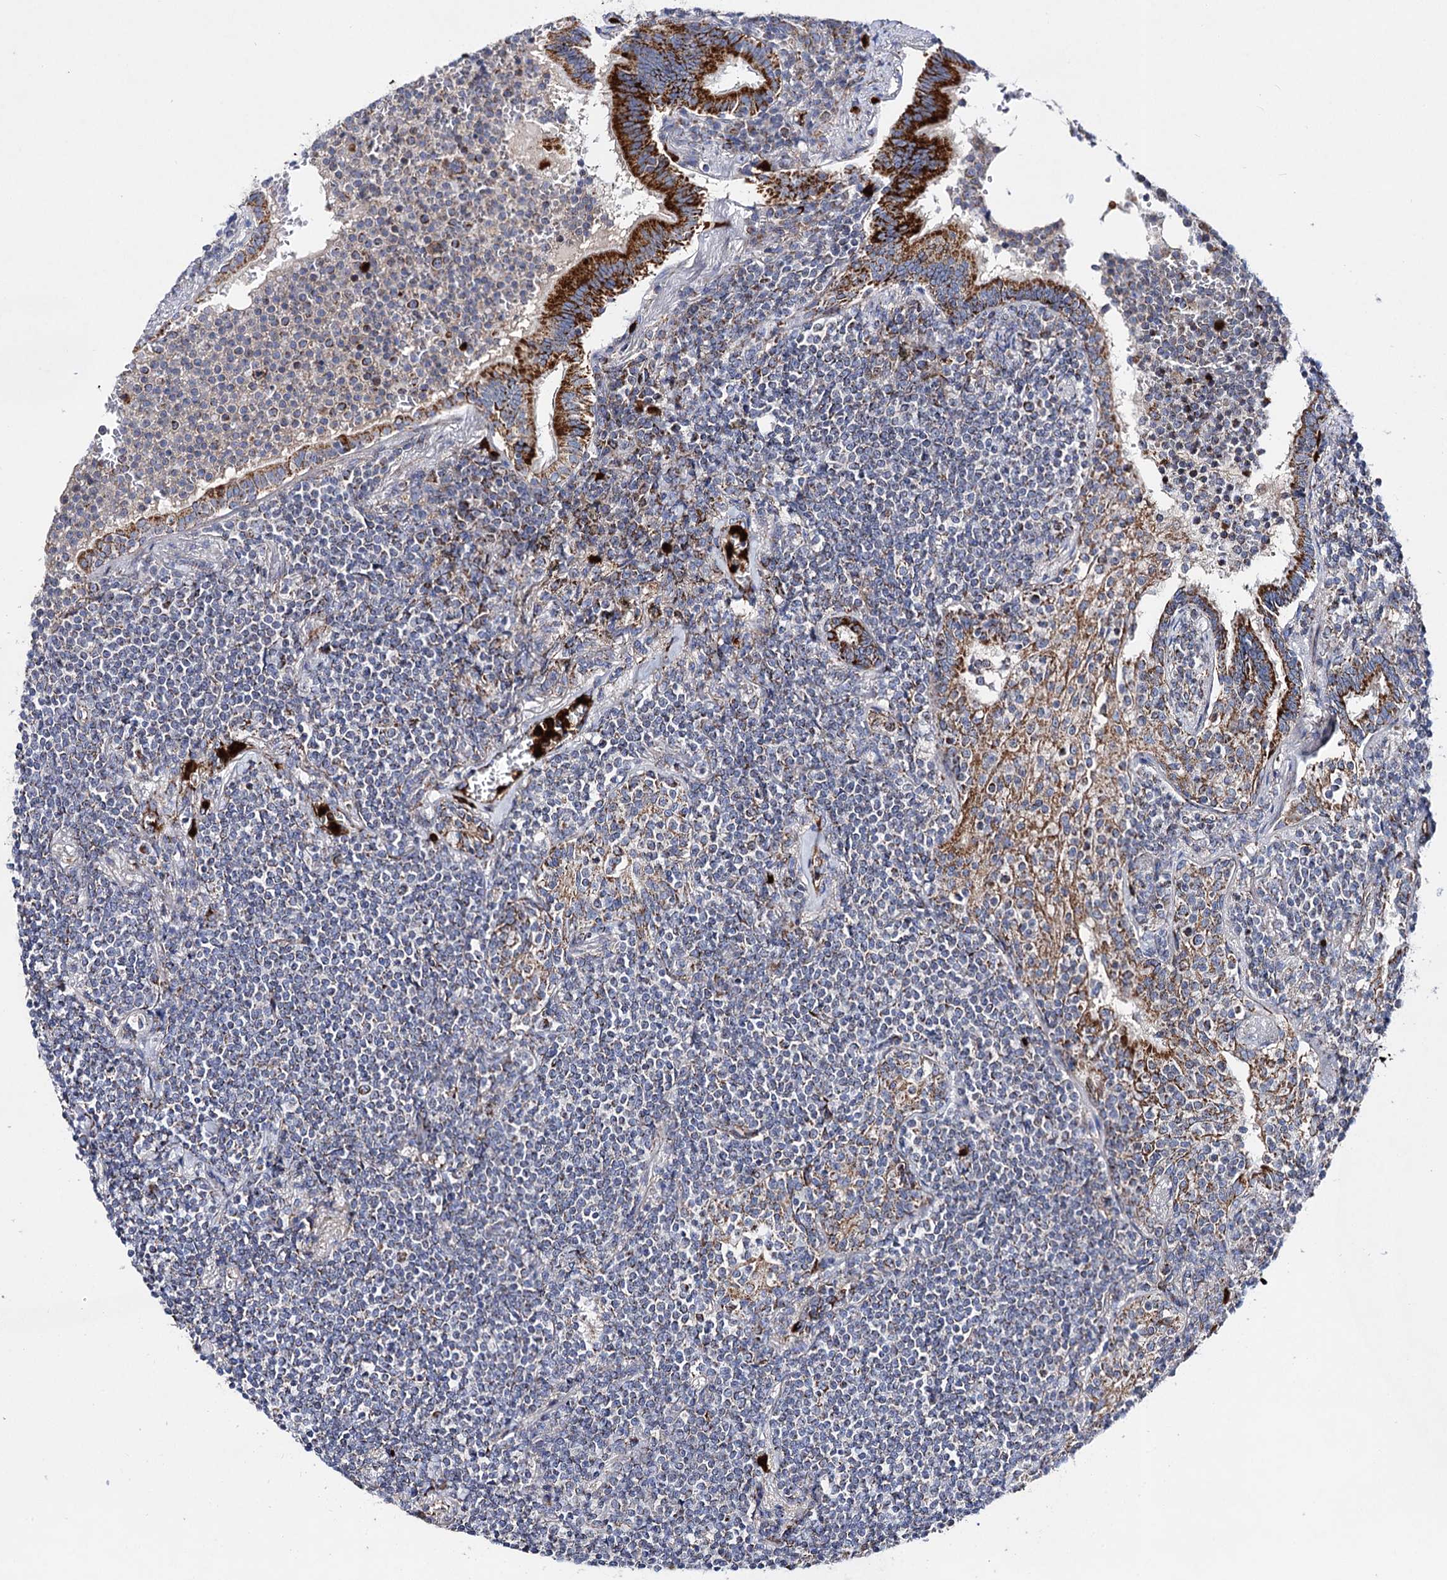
{"staining": {"intensity": "negative", "quantity": "none", "location": "none"}, "tissue": "lymphoma", "cell_type": "Tumor cells", "image_type": "cancer", "snomed": [{"axis": "morphology", "description": "Malignant lymphoma, non-Hodgkin's type, Low grade"}, {"axis": "topography", "description": "Lung"}], "caption": "There is no significant expression in tumor cells of lymphoma.", "gene": "ACAD9", "patient": {"sex": "female", "age": 71}}